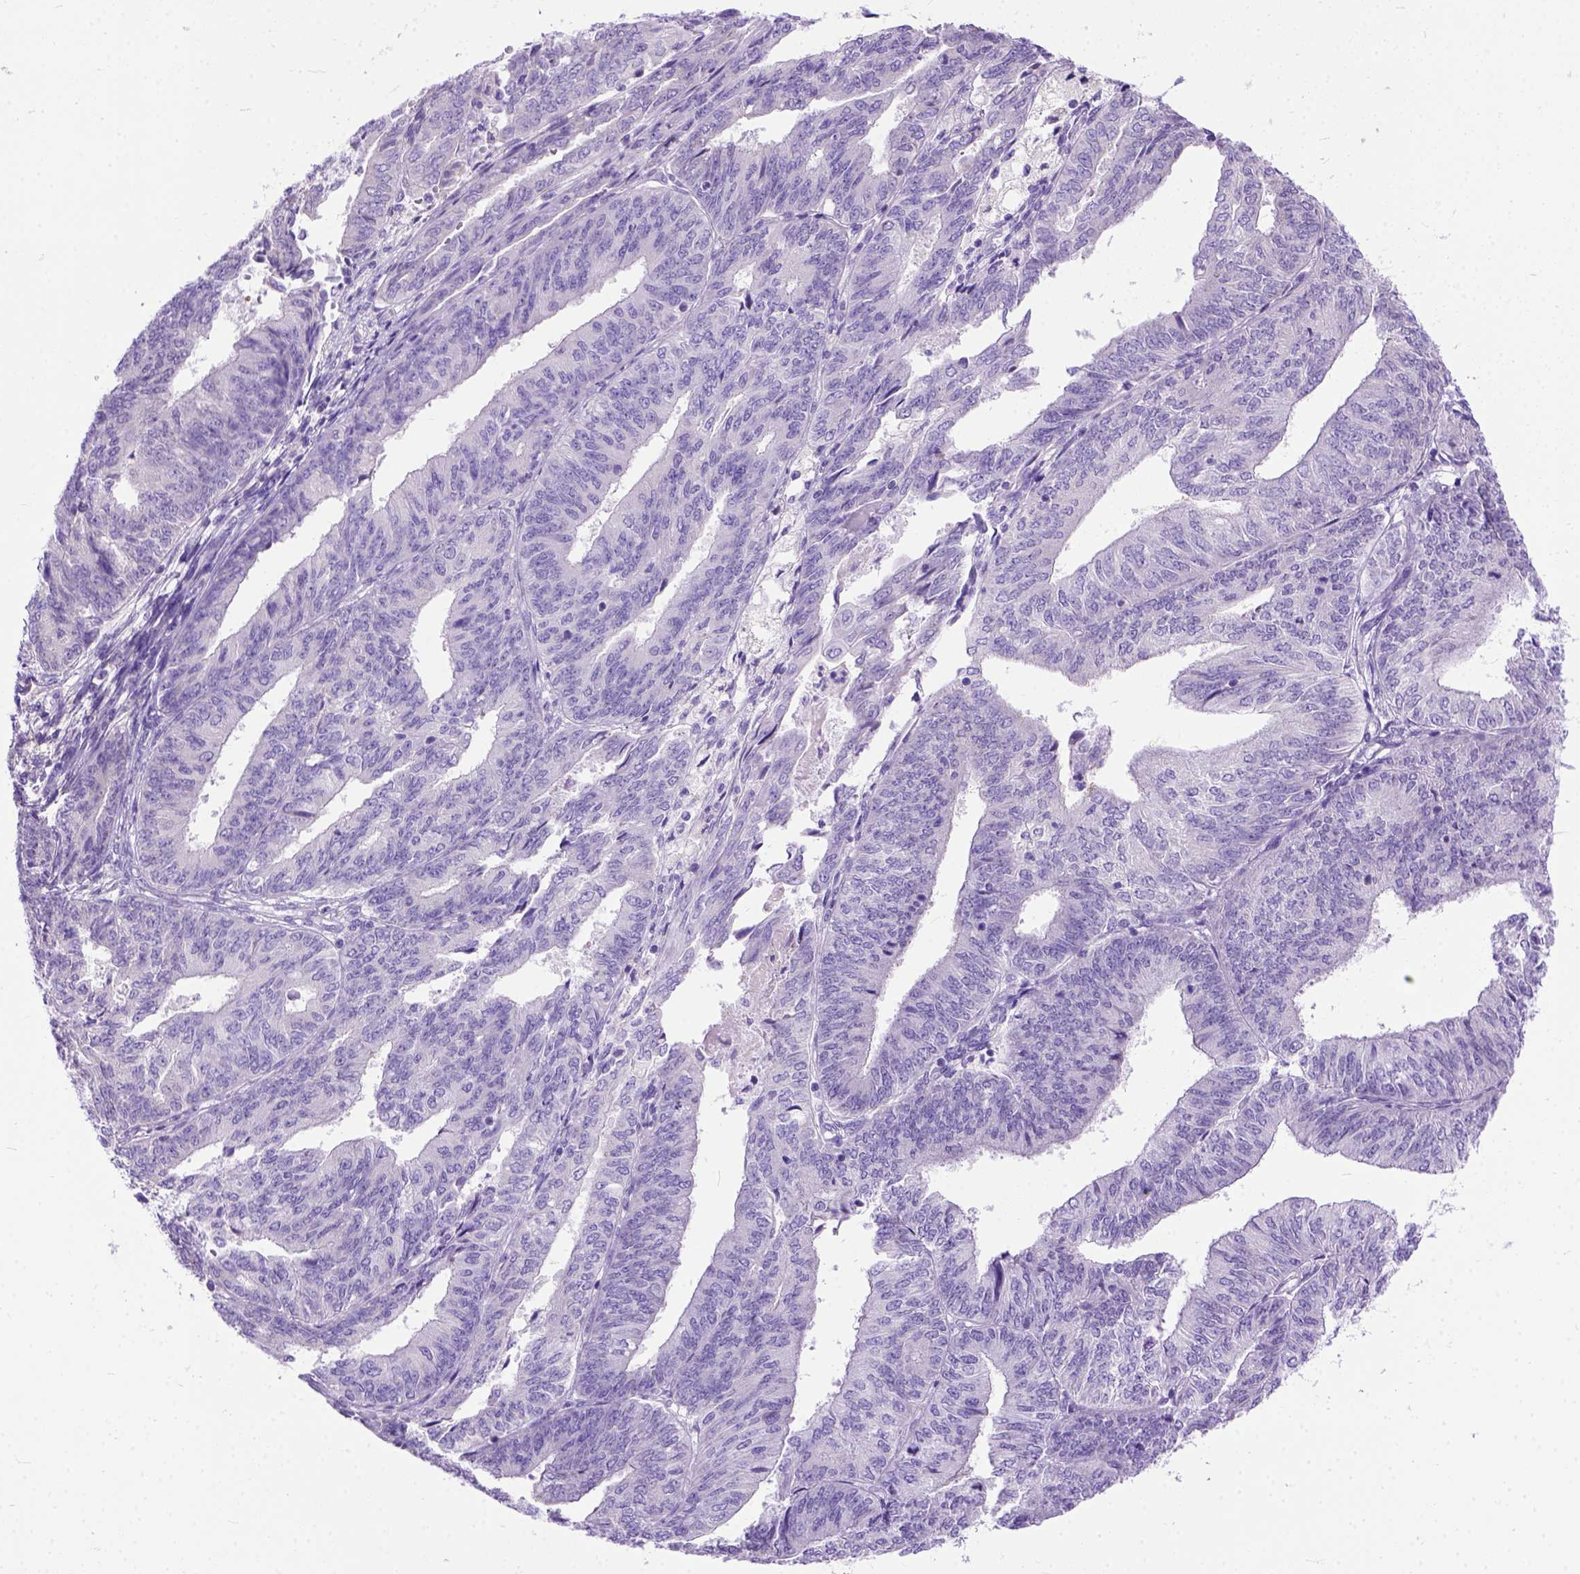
{"staining": {"intensity": "negative", "quantity": "none", "location": "none"}, "tissue": "endometrial cancer", "cell_type": "Tumor cells", "image_type": "cancer", "snomed": [{"axis": "morphology", "description": "Adenocarcinoma, NOS"}, {"axis": "topography", "description": "Endometrium"}], "caption": "This is a micrograph of IHC staining of endometrial cancer (adenocarcinoma), which shows no expression in tumor cells. (Brightfield microscopy of DAB IHC at high magnification).", "gene": "ODAD3", "patient": {"sex": "female", "age": 58}}